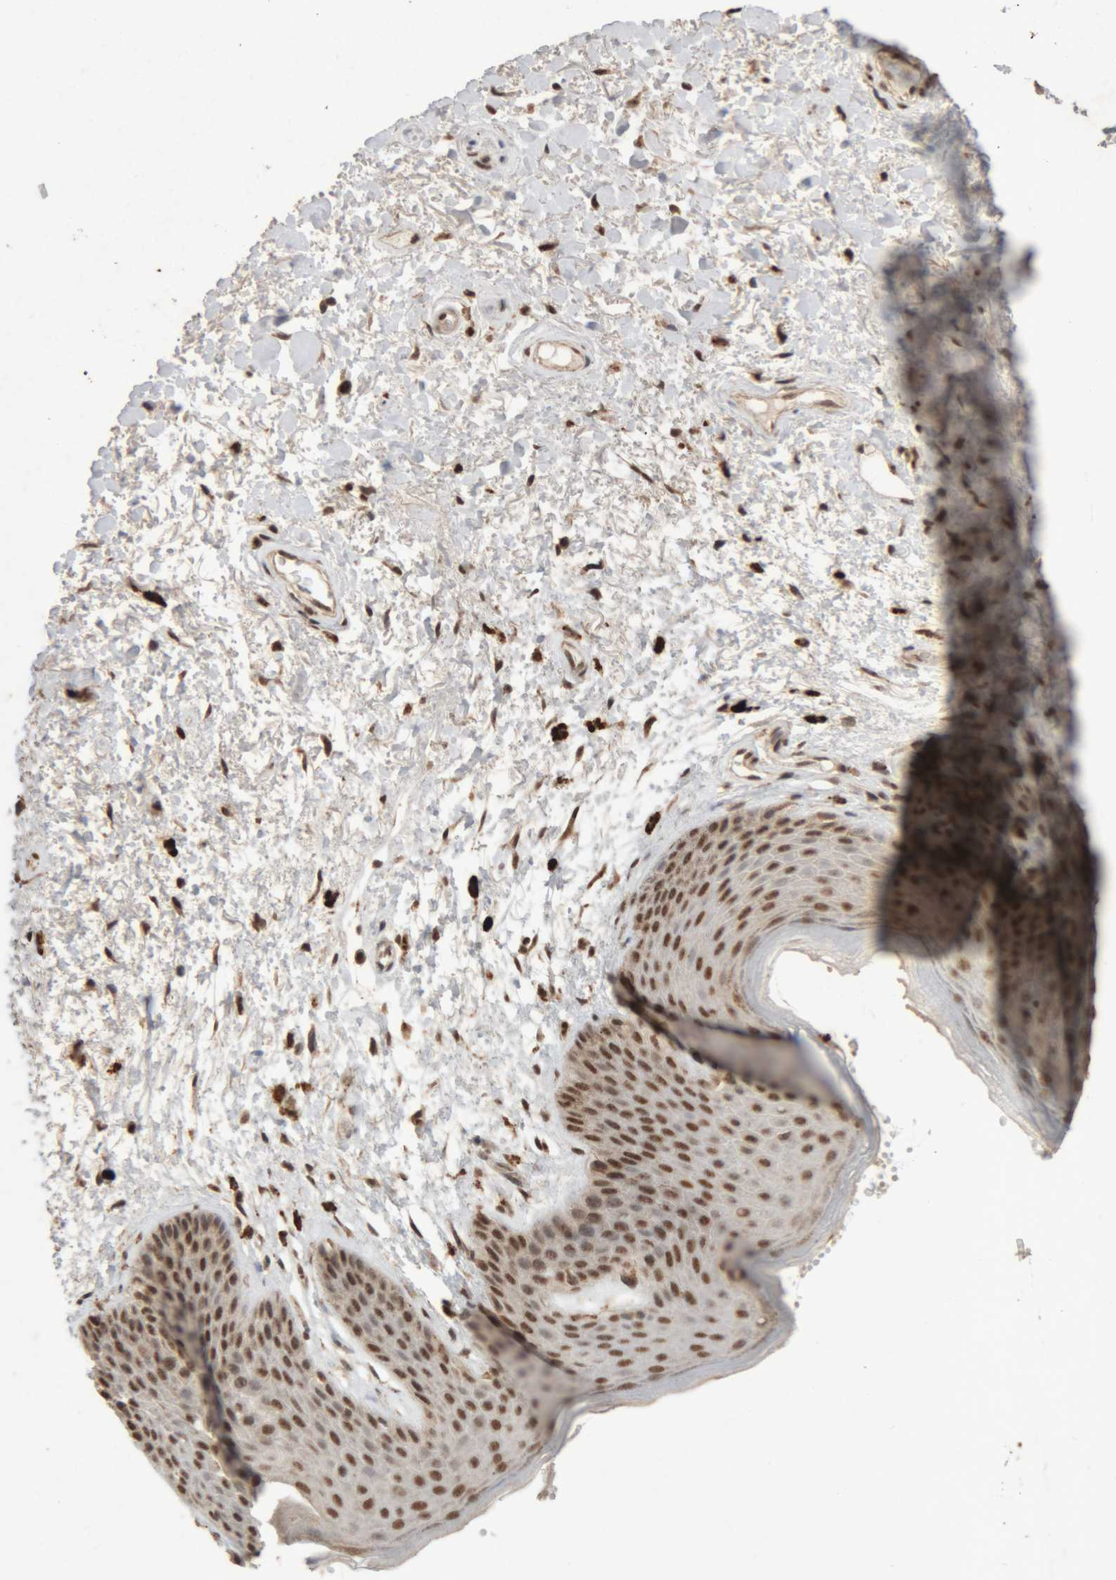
{"staining": {"intensity": "moderate", "quantity": ">75%", "location": "nuclear"}, "tissue": "skin", "cell_type": "Epidermal cells", "image_type": "normal", "snomed": [{"axis": "morphology", "description": "Normal tissue, NOS"}, {"axis": "topography", "description": "Anal"}], "caption": "High-power microscopy captured an IHC photomicrograph of benign skin, revealing moderate nuclear positivity in approximately >75% of epidermal cells. The staining is performed using DAB (3,3'-diaminobenzidine) brown chromogen to label protein expression. The nuclei are counter-stained blue using hematoxylin.", "gene": "KEAP1", "patient": {"sex": "male", "age": 74}}